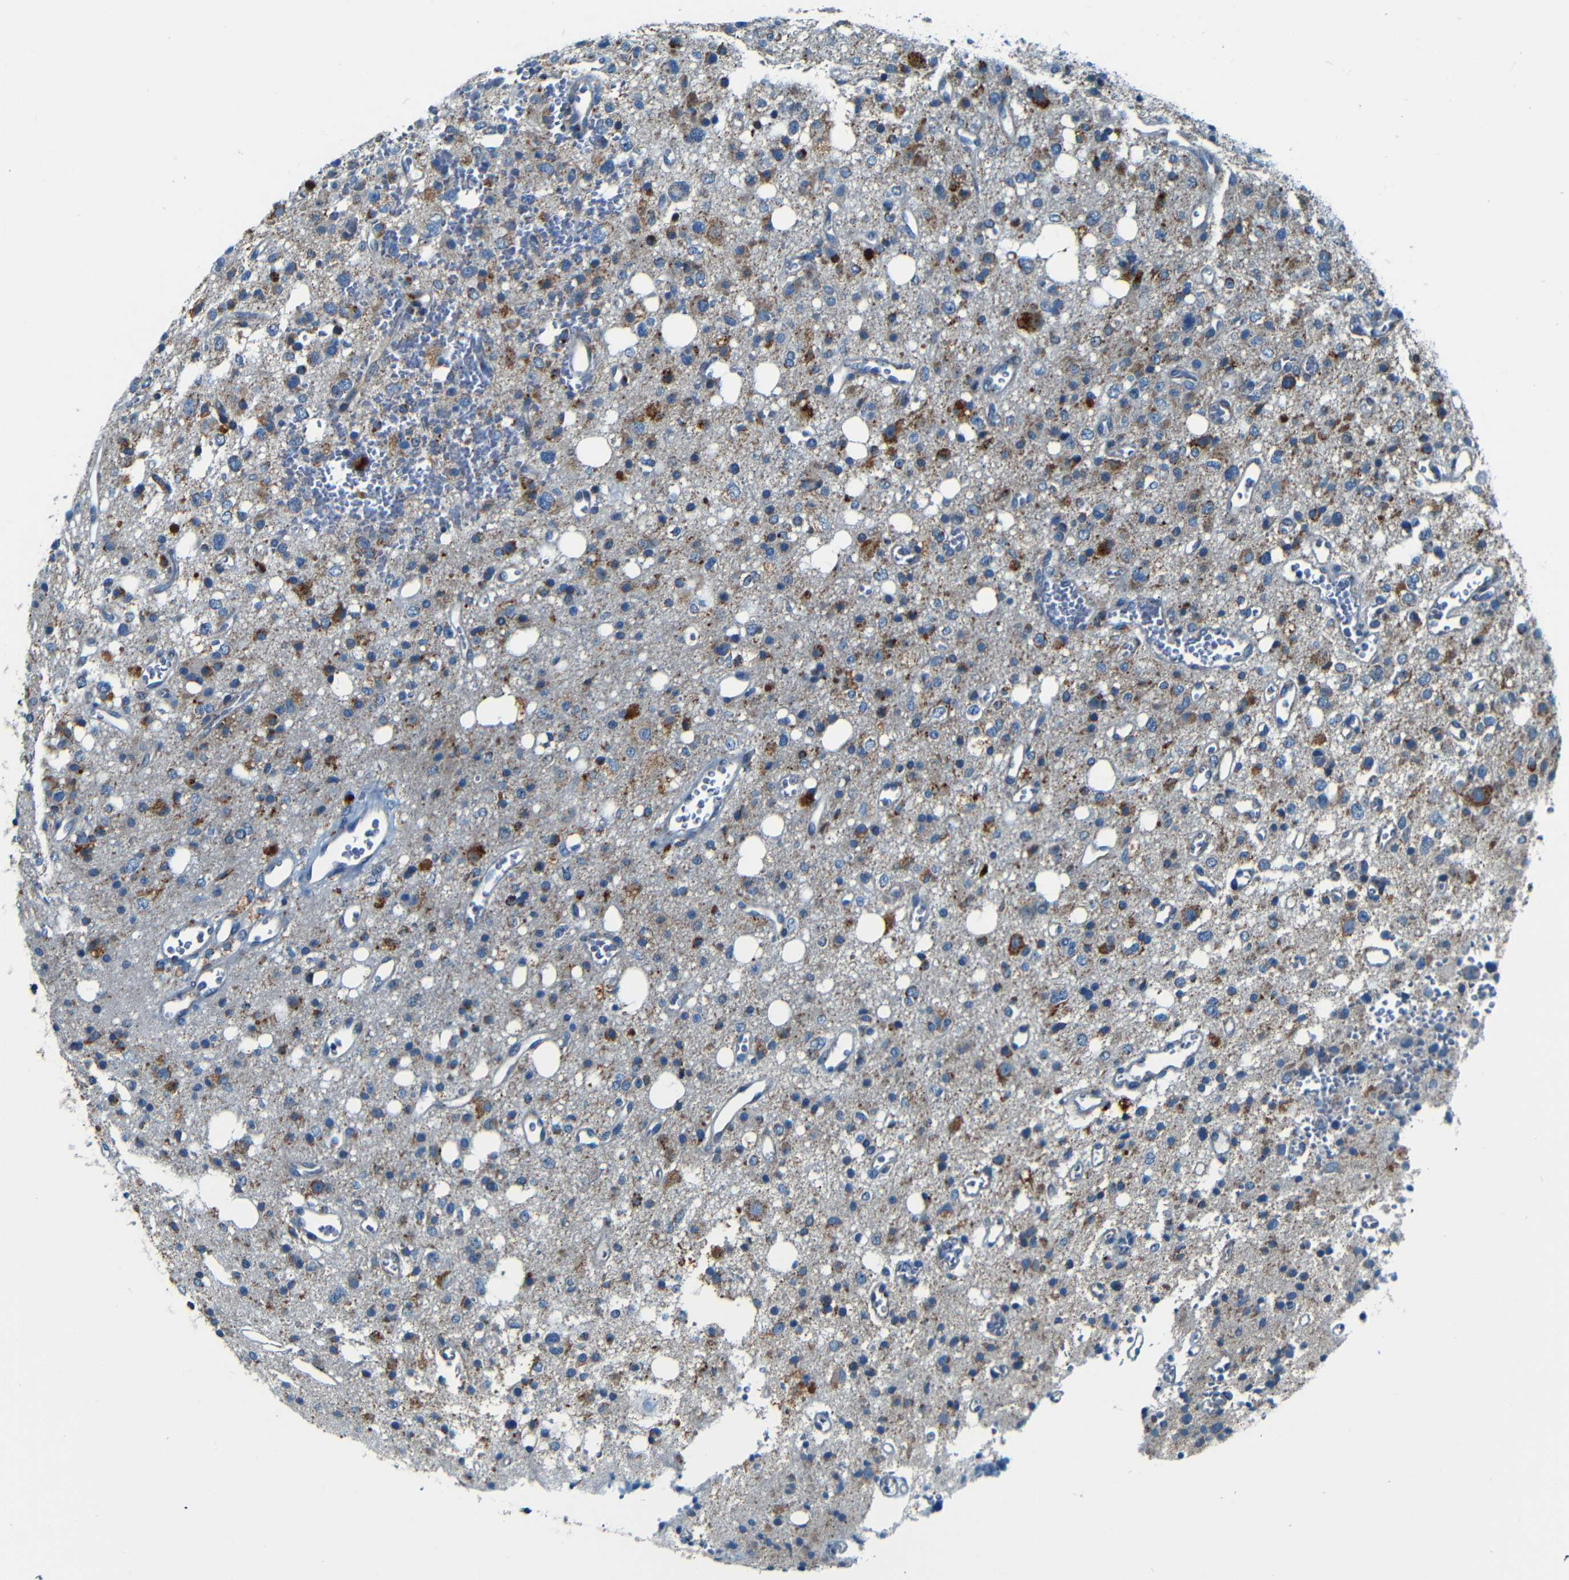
{"staining": {"intensity": "strong", "quantity": "<25%", "location": "cytoplasmic/membranous"}, "tissue": "glioma", "cell_type": "Tumor cells", "image_type": "cancer", "snomed": [{"axis": "morphology", "description": "Glioma, malignant, High grade"}, {"axis": "topography", "description": "Brain"}], "caption": "A high-resolution histopathology image shows immunohistochemistry staining of malignant glioma (high-grade), which reveals strong cytoplasmic/membranous positivity in about <25% of tumor cells.", "gene": "WSCD2", "patient": {"sex": "male", "age": 47}}